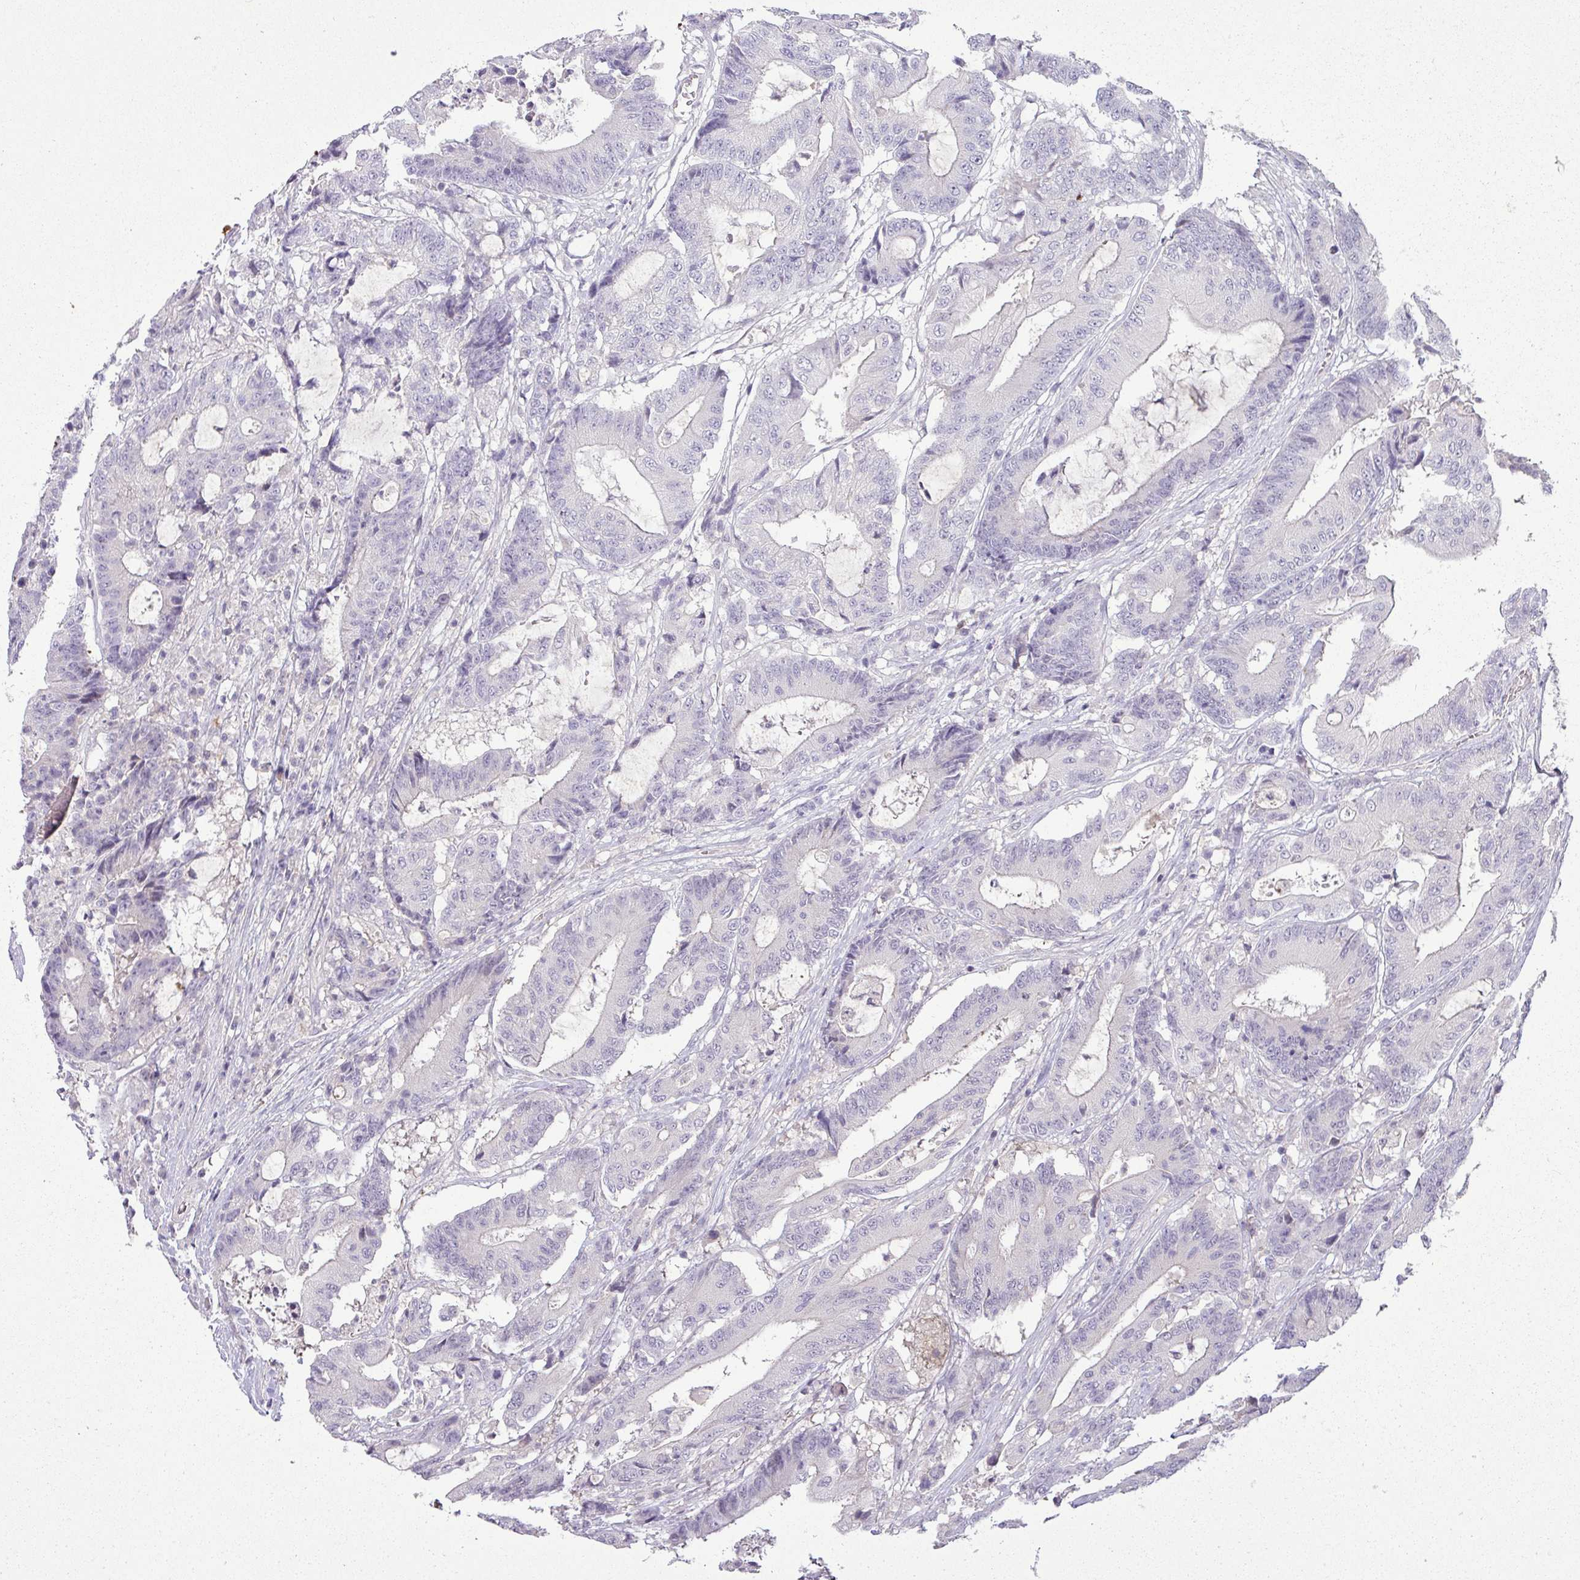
{"staining": {"intensity": "negative", "quantity": "none", "location": "none"}, "tissue": "colorectal cancer", "cell_type": "Tumor cells", "image_type": "cancer", "snomed": [{"axis": "morphology", "description": "Adenocarcinoma, NOS"}, {"axis": "topography", "description": "Colon"}], "caption": "This is an IHC photomicrograph of human colorectal adenocarcinoma. There is no staining in tumor cells.", "gene": "APOM", "patient": {"sex": "female", "age": 84}}